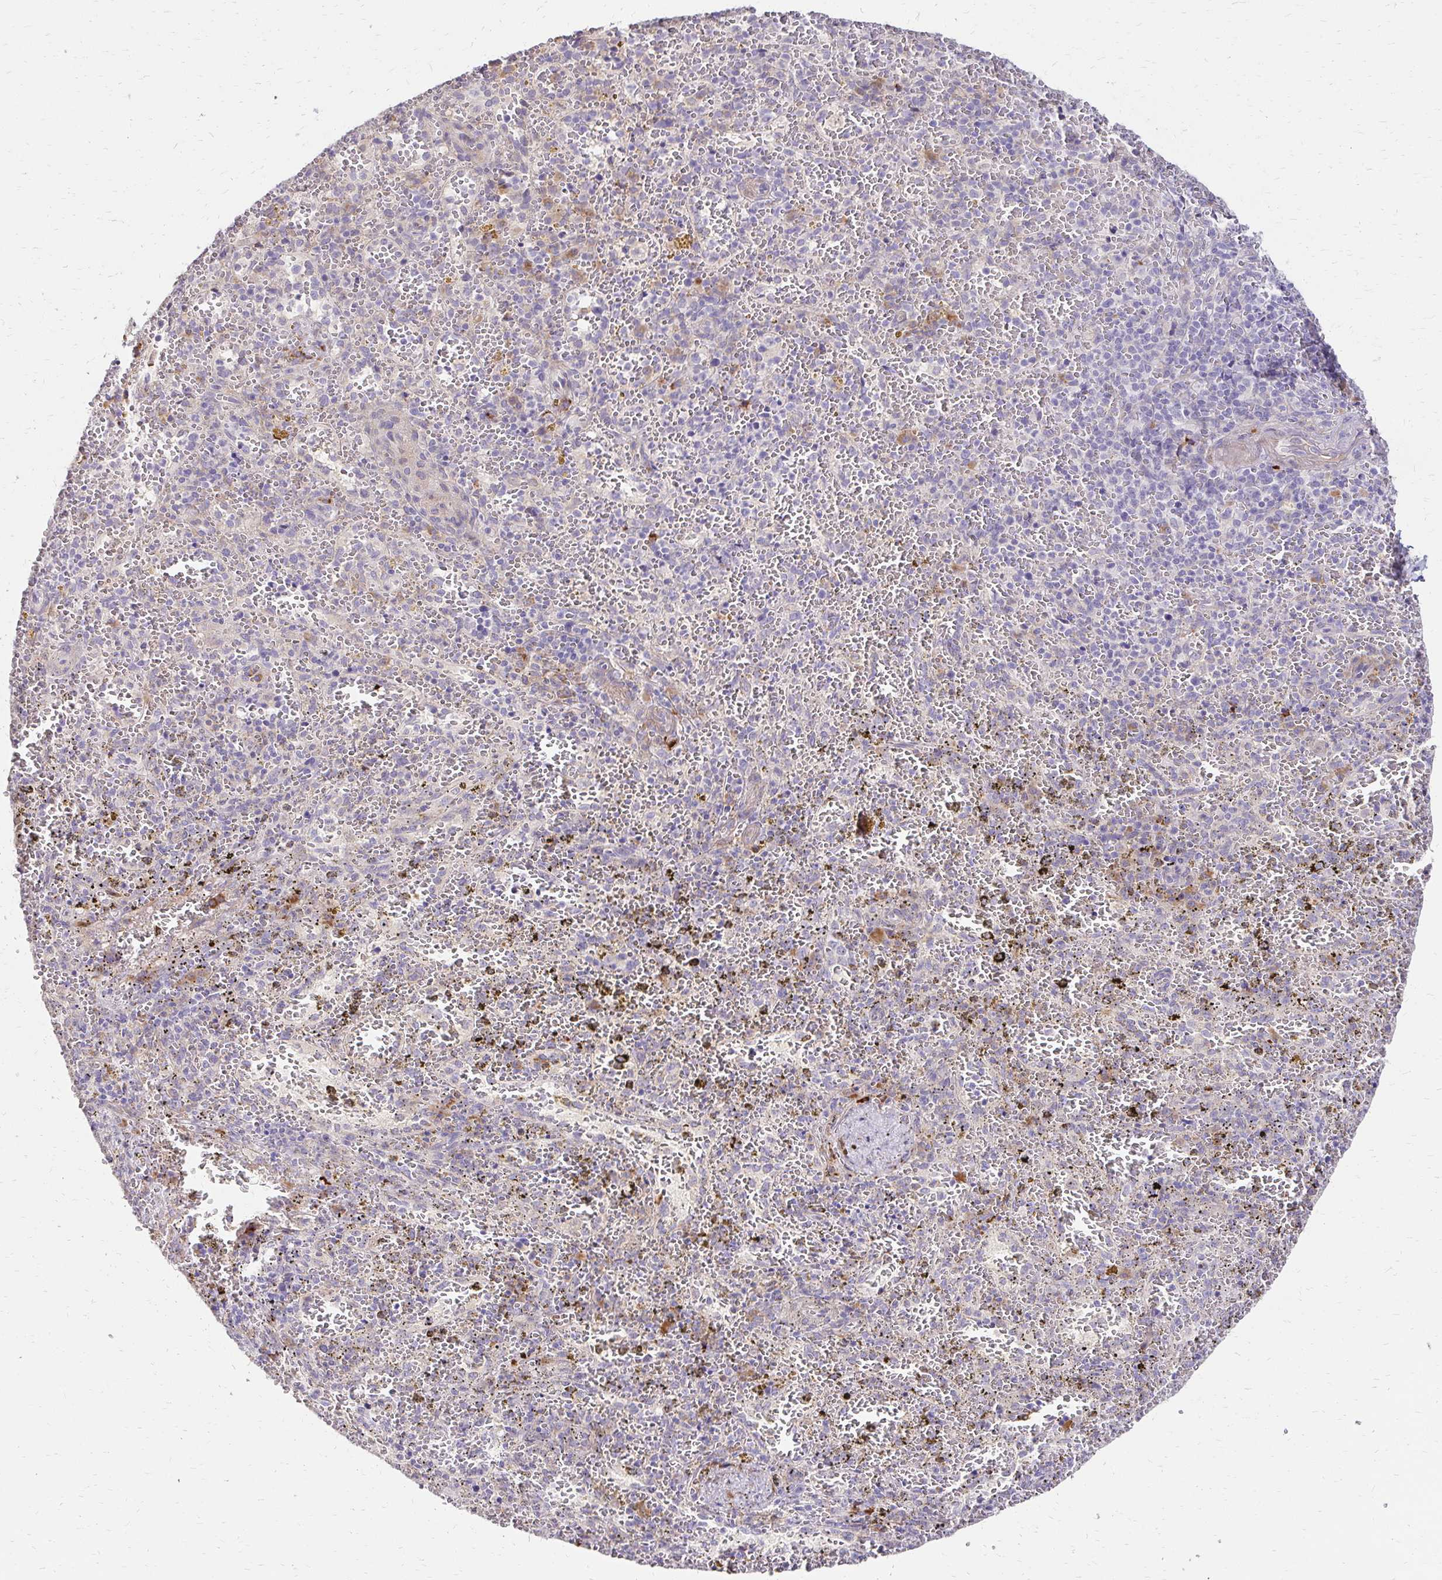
{"staining": {"intensity": "negative", "quantity": "none", "location": "none"}, "tissue": "spleen", "cell_type": "Cells in red pulp", "image_type": "normal", "snomed": [{"axis": "morphology", "description": "Normal tissue, NOS"}, {"axis": "topography", "description": "Spleen"}], "caption": "Immunohistochemistry (IHC) of normal human spleen shows no staining in cells in red pulp. (DAB immunohistochemistry (IHC), high magnification).", "gene": "PRIMA1", "patient": {"sex": "female", "age": 50}}